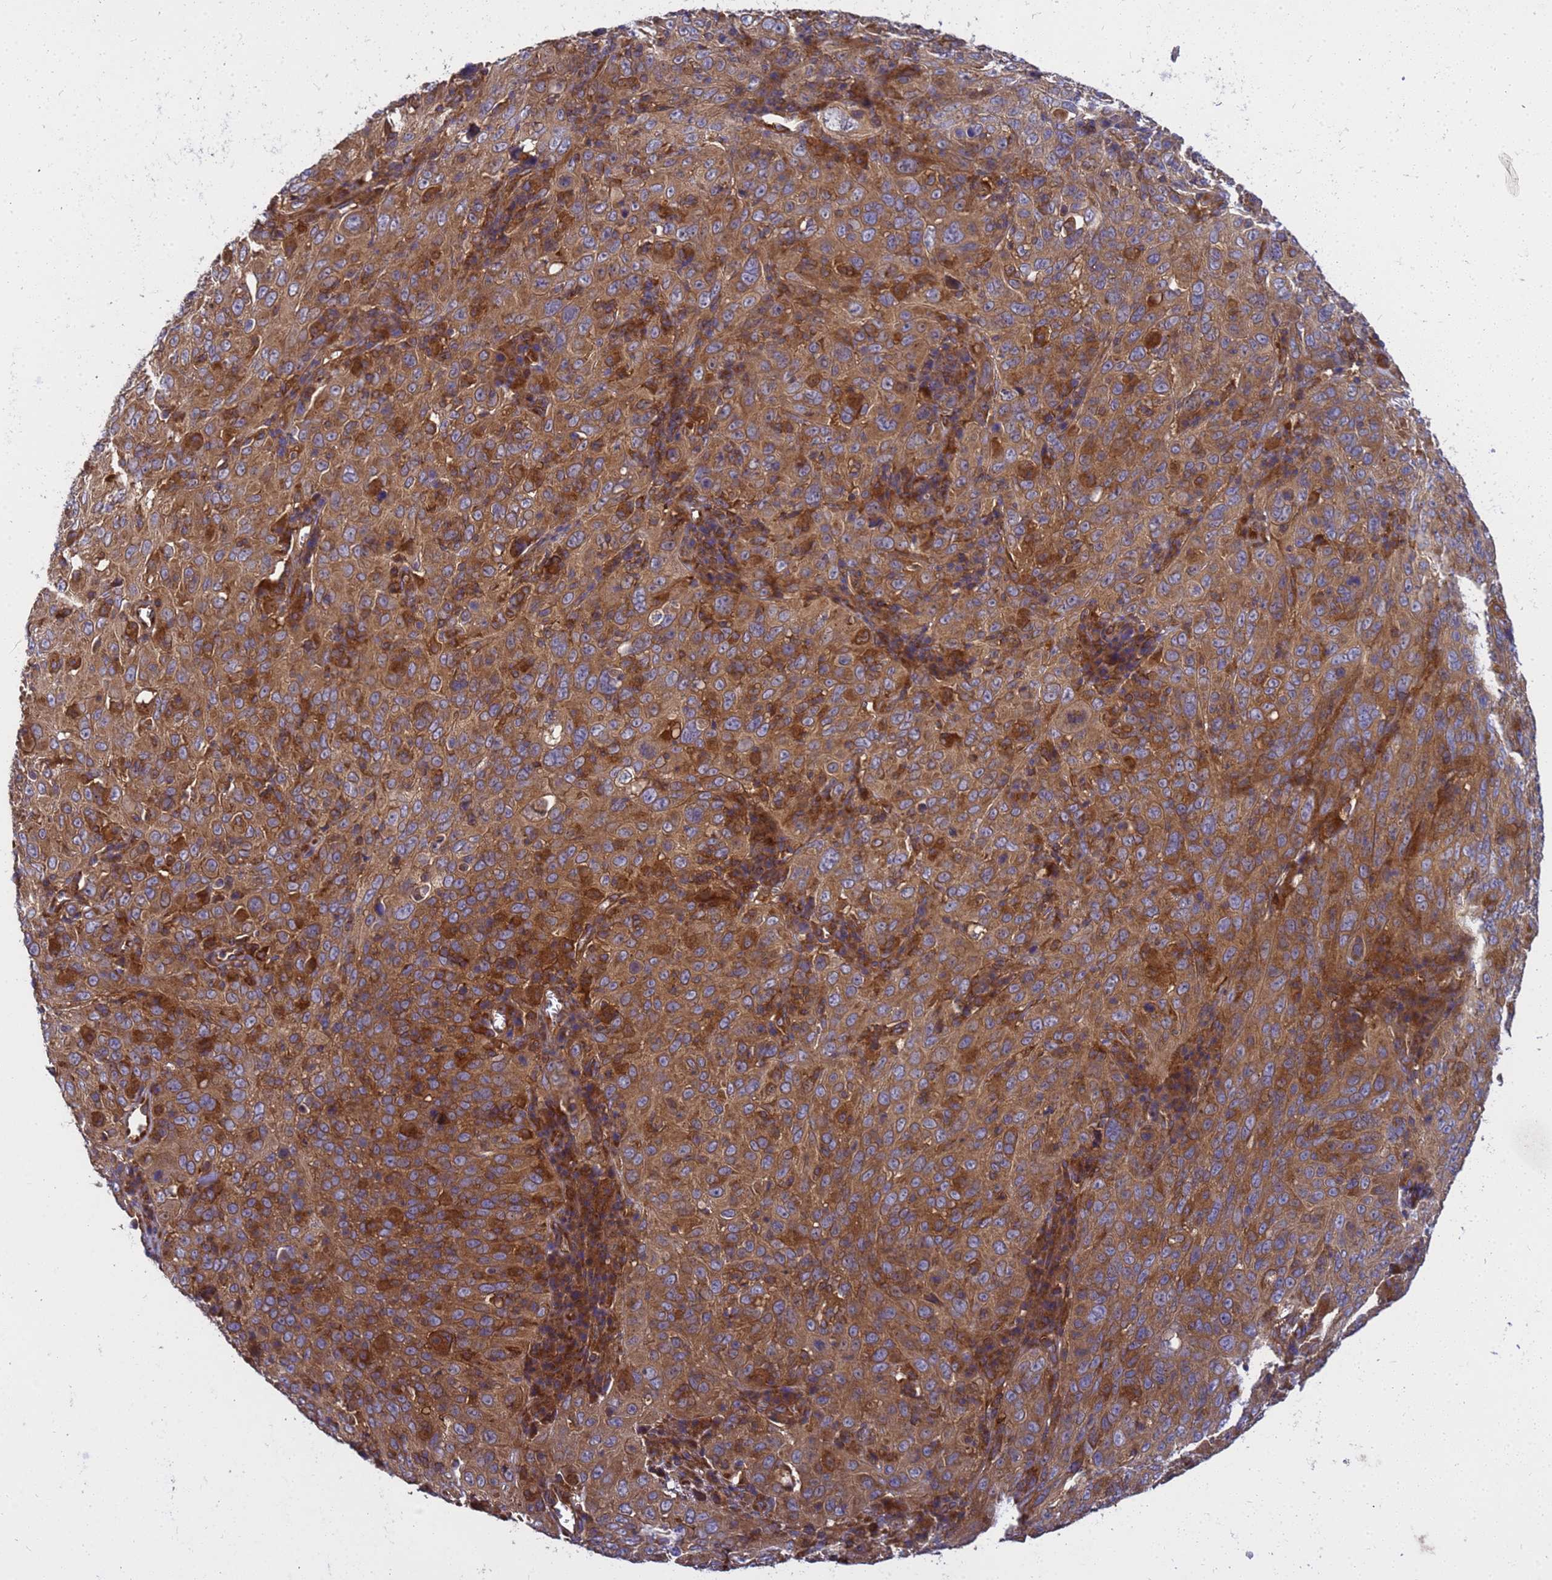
{"staining": {"intensity": "moderate", "quantity": ">75%", "location": "cytoplasmic/membranous"}, "tissue": "cervical cancer", "cell_type": "Tumor cells", "image_type": "cancer", "snomed": [{"axis": "morphology", "description": "Squamous cell carcinoma, NOS"}, {"axis": "topography", "description": "Cervix"}], "caption": "Moderate cytoplasmic/membranous positivity is seen in approximately >75% of tumor cells in cervical cancer.", "gene": "BECN1", "patient": {"sex": "female", "age": 46}}